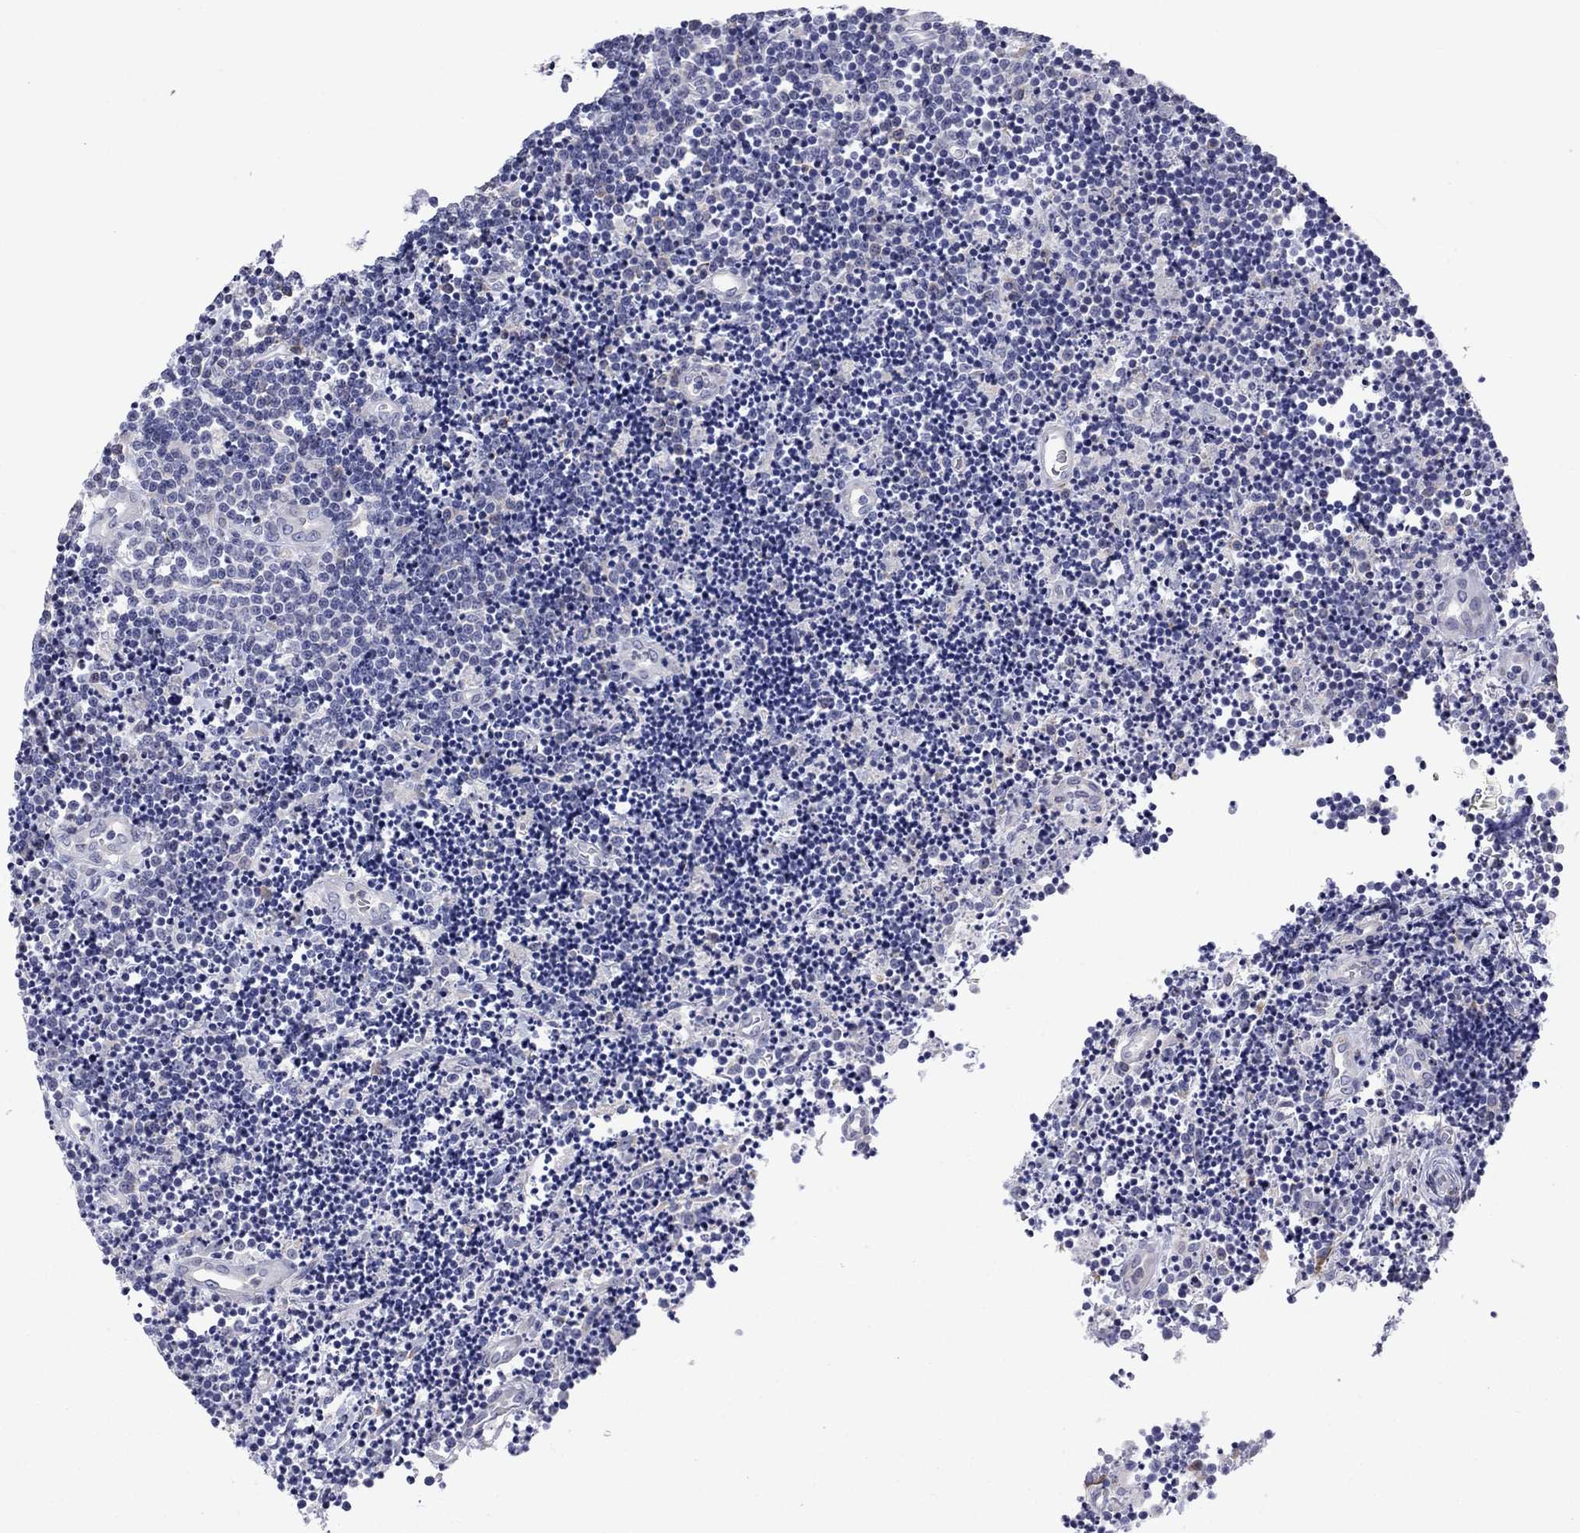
{"staining": {"intensity": "negative", "quantity": "none", "location": "none"}, "tissue": "lymphoma", "cell_type": "Tumor cells", "image_type": "cancer", "snomed": [{"axis": "morphology", "description": "Malignant lymphoma, non-Hodgkin's type, Low grade"}, {"axis": "topography", "description": "Brain"}], "caption": "DAB immunohistochemical staining of low-grade malignant lymphoma, non-Hodgkin's type exhibits no significant positivity in tumor cells.", "gene": "TMPRSS11A", "patient": {"sex": "female", "age": 66}}